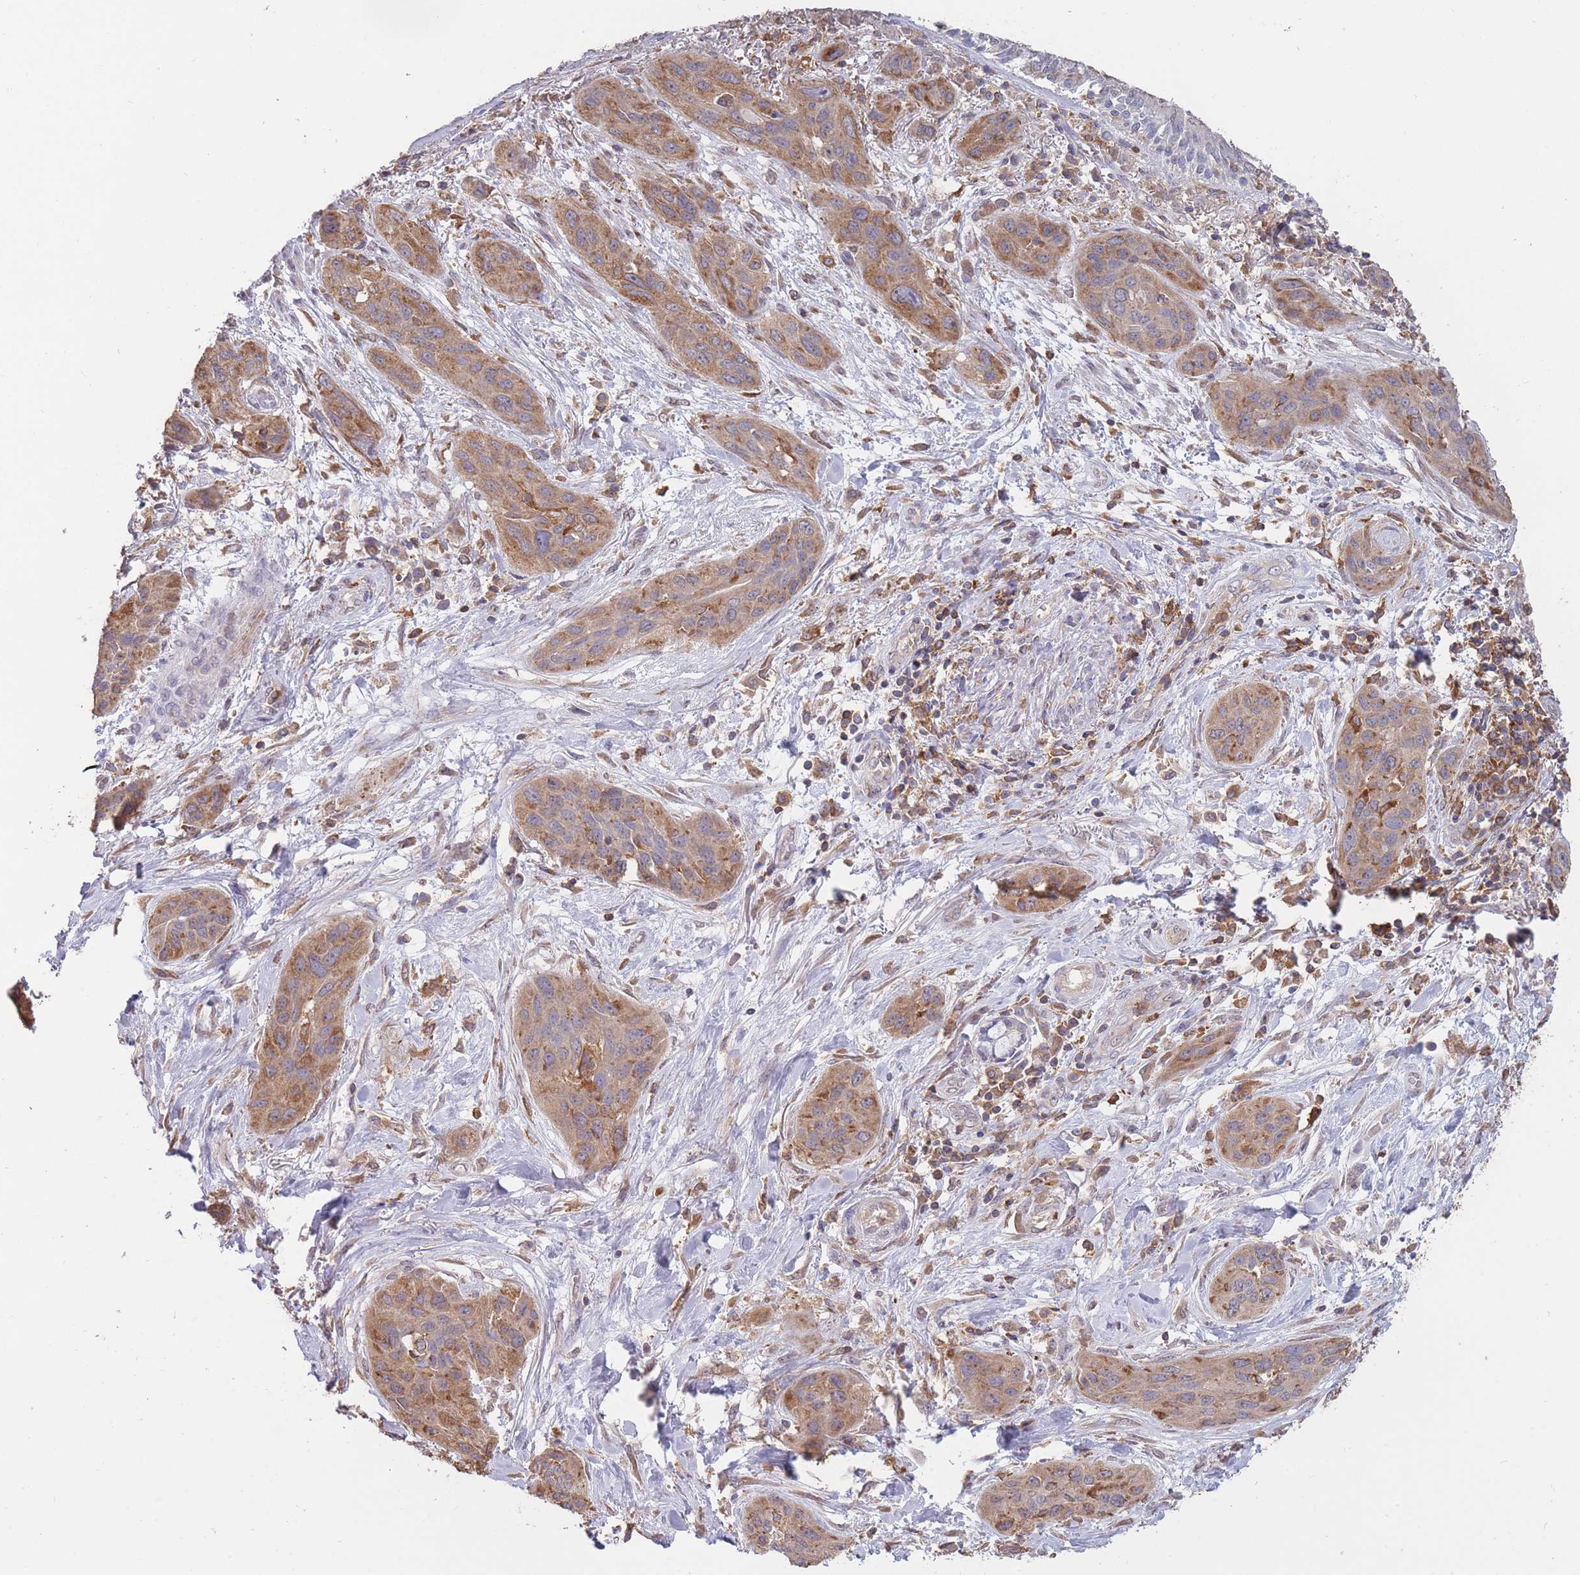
{"staining": {"intensity": "moderate", "quantity": "25%-75%", "location": "cytoplasmic/membranous"}, "tissue": "lung cancer", "cell_type": "Tumor cells", "image_type": "cancer", "snomed": [{"axis": "morphology", "description": "Squamous cell carcinoma, NOS"}, {"axis": "topography", "description": "Lung"}], "caption": "Immunohistochemistry (IHC) (DAB) staining of human lung cancer (squamous cell carcinoma) displays moderate cytoplasmic/membranous protein expression in about 25%-75% of tumor cells.", "gene": "GMIP", "patient": {"sex": "female", "age": 70}}